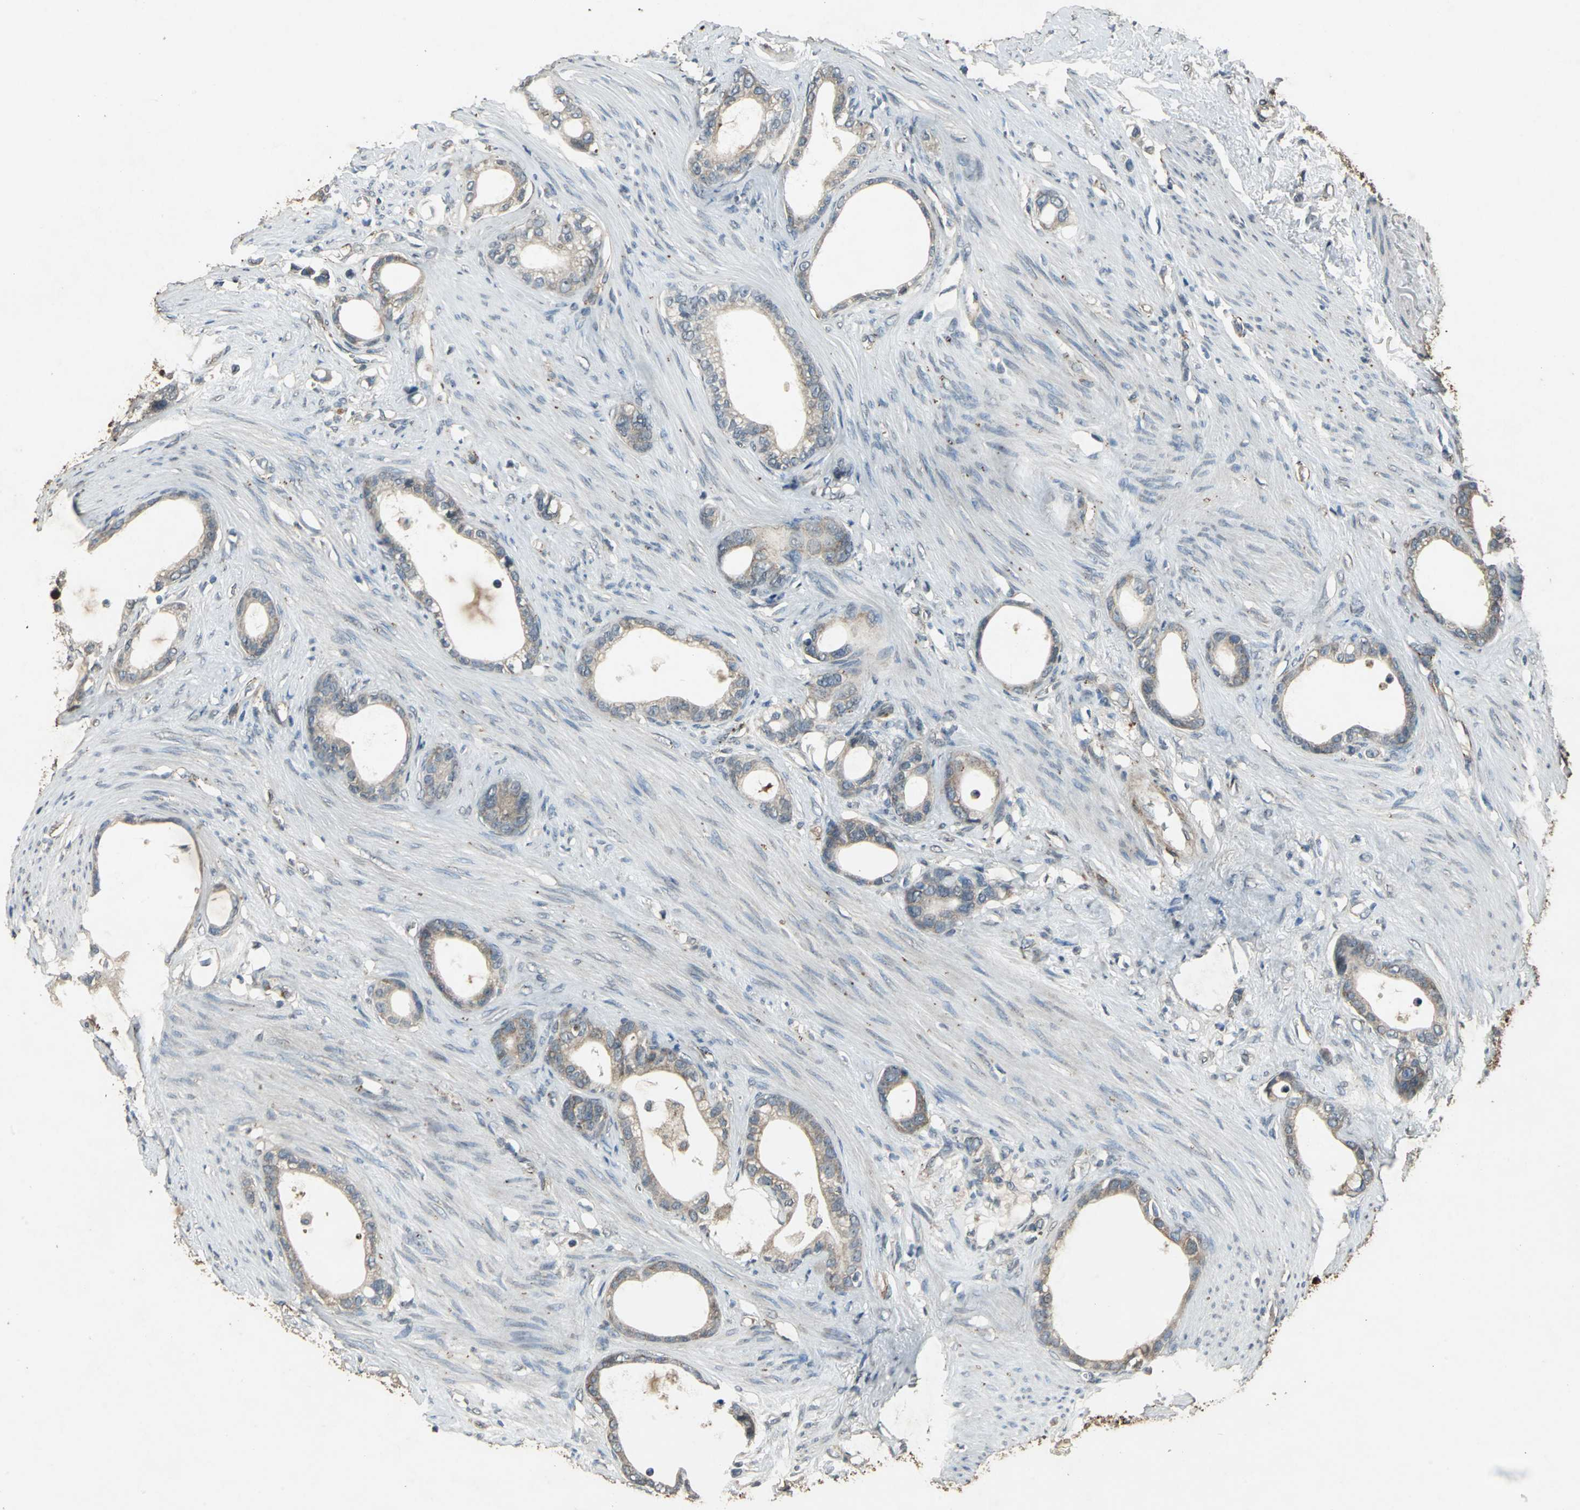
{"staining": {"intensity": "weak", "quantity": ">75%", "location": "cytoplasmic/membranous"}, "tissue": "stomach cancer", "cell_type": "Tumor cells", "image_type": "cancer", "snomed": [{"axis": "morphology", "description": "Adenocarcinoma, NOS"}, {"axis": "topography", "description": "Stomach"}], "caption": "A histopathology image of human adenocarcinoma (stomach) stained for a protein shows weak cytoplasmic/membranous brown staining in tumor cells. (DAB IHC with brightfield microscopy, high magnification).", "gene": "SEPTIN4", "patient": {"sex": "female", "age": 75}}